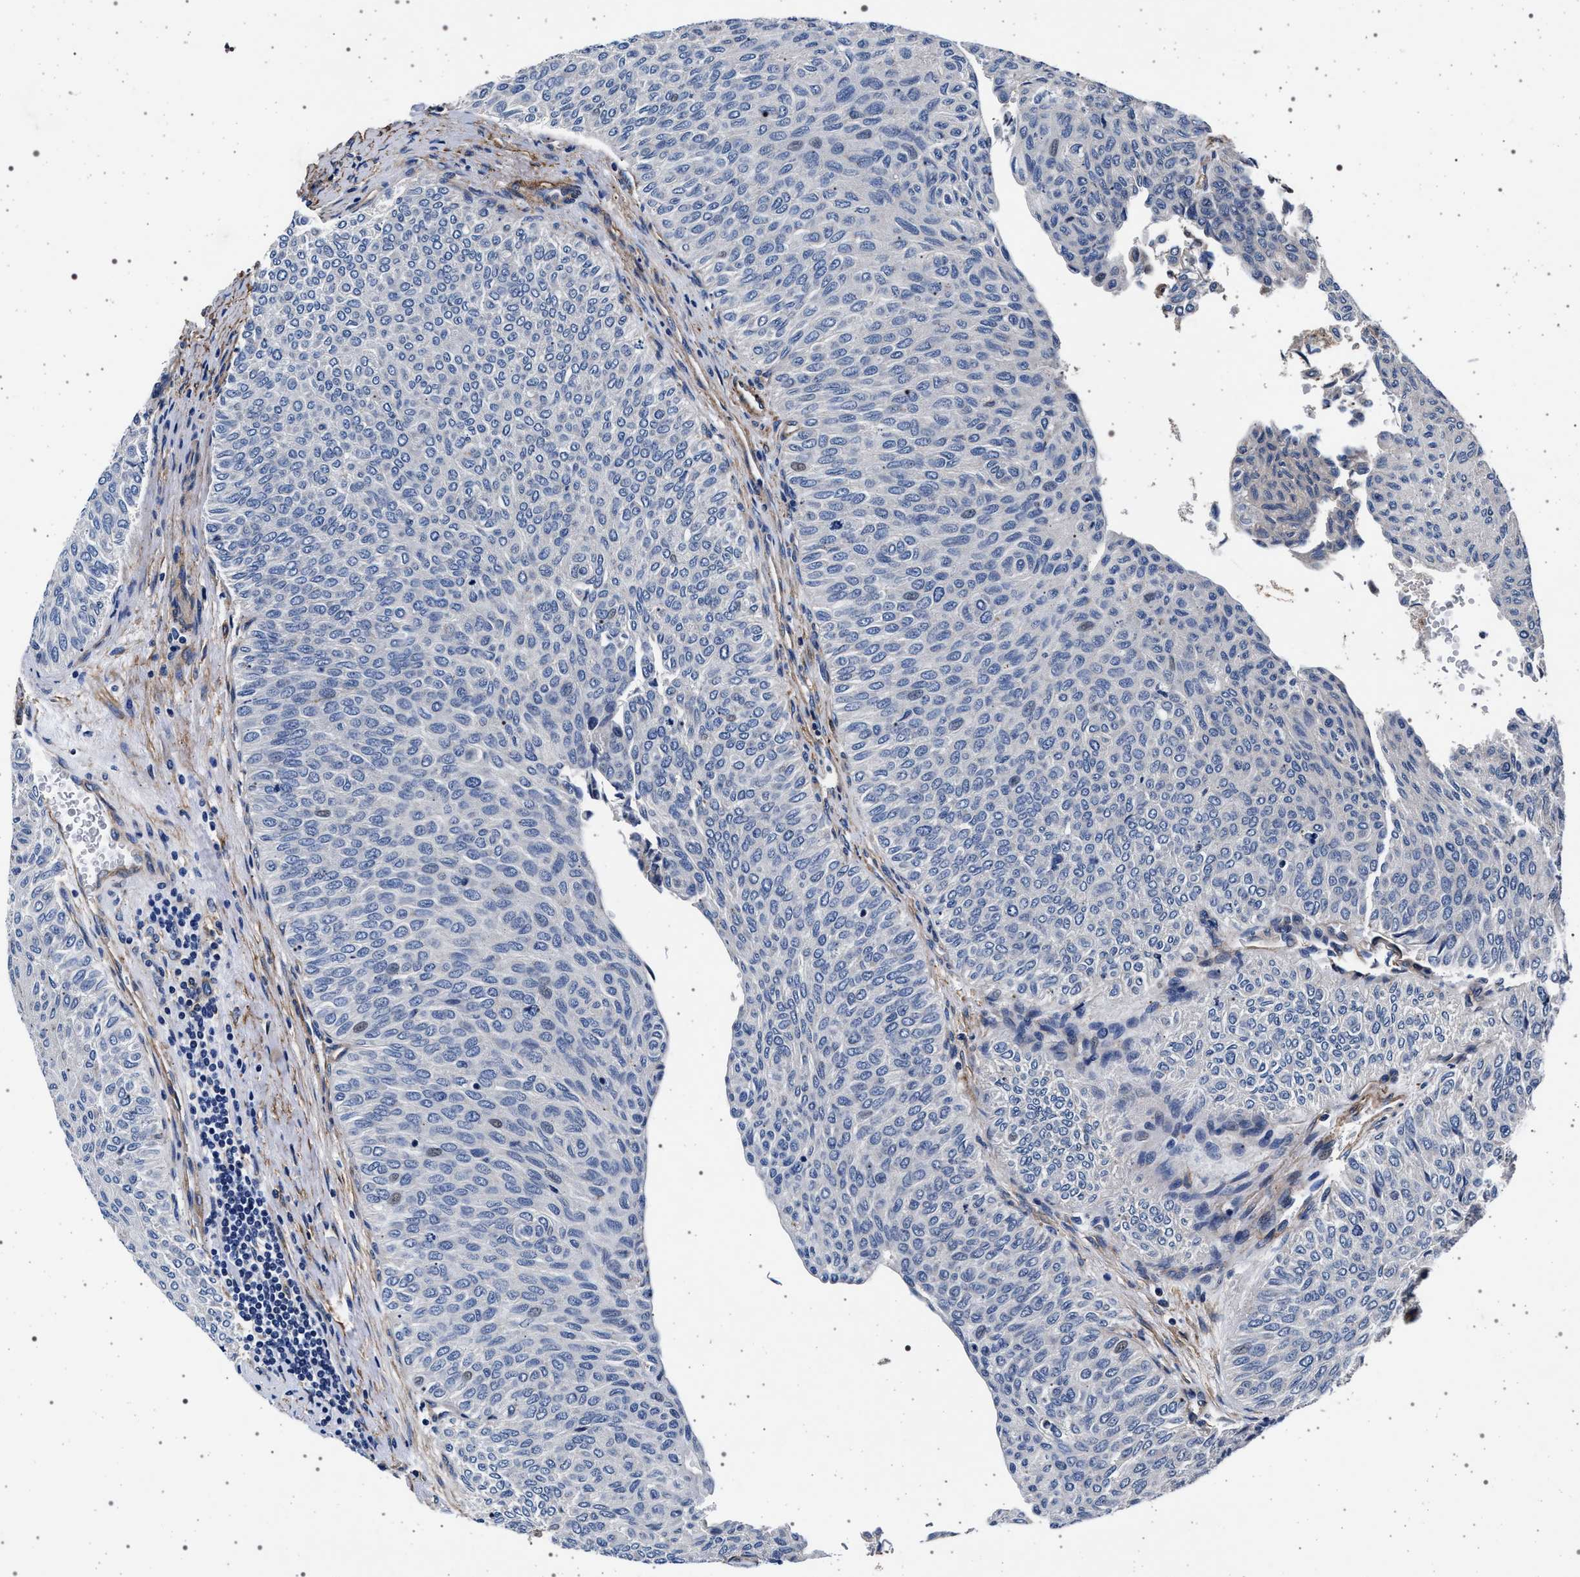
{"staining": {"intensity": "negative", "quantity": "none", "location": "none"}, "tissue": "urothelial cancer", "cell_type": "Tumor cells", "image_type": "cancer", "snomed": [{"axis": "morphology", "description": "Urothelial carcinoma, Low grade"}, {"axis": "topography", "description": "Urinary bladder"}], "caption": "Immunohistochemistry (IHC) of urothelial carcinoma (low-grade) shows no positivity in tumor cells.", "gene": "KCNK6", "patient": {"sex": "male", "age": 78}}